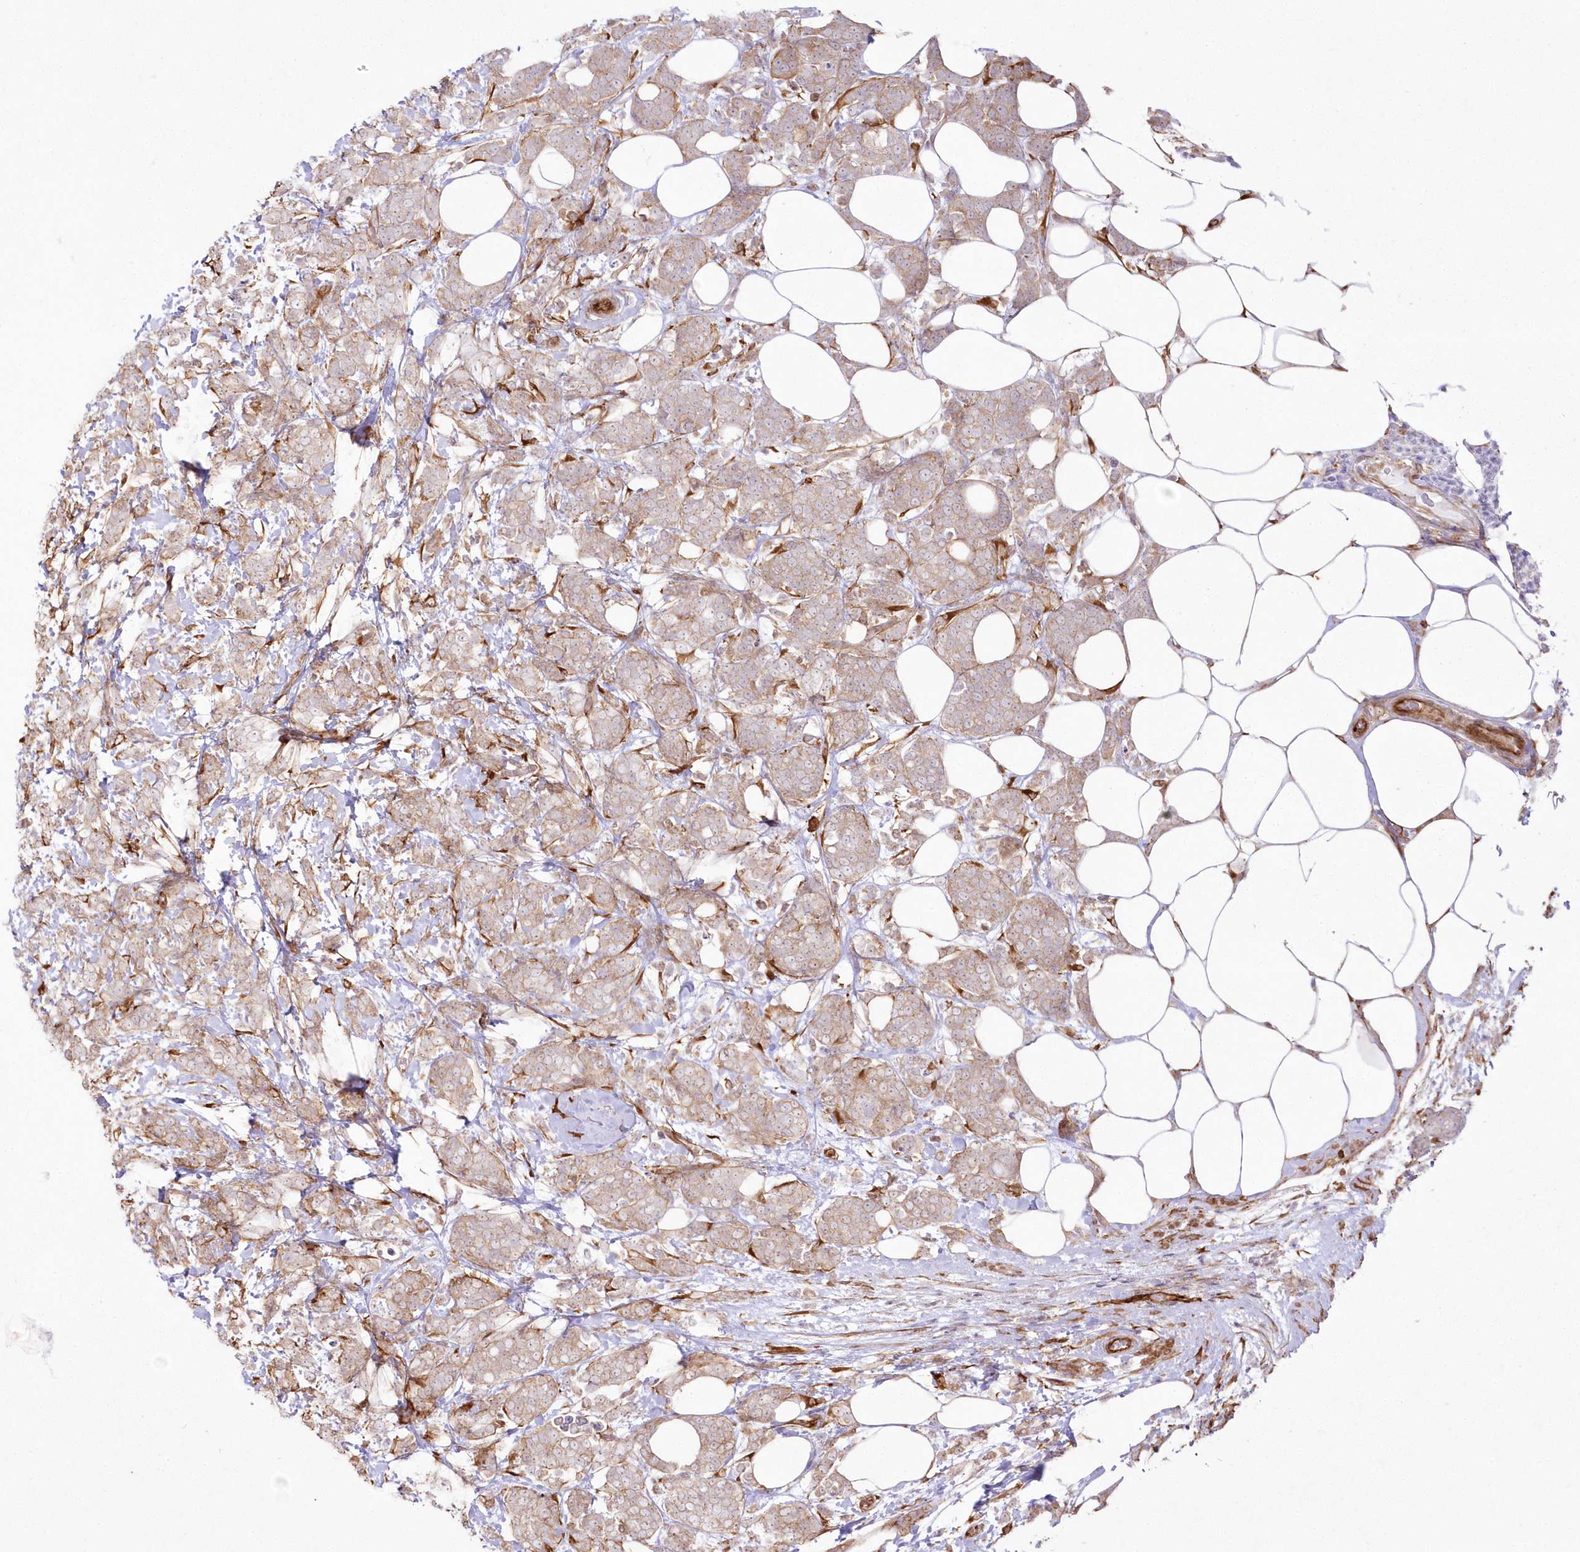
{"staining": {"intensity": "weak", "quantity": ">75%", "location": "cytoplasmic/membranous"}, "tissue": "breast cancer", "cell_type": "Tumor cells", "image_type": "cancer", "snomed": [{"axis": "morphology", "description": "Lobular carcinoma"}, {"axis": "topography", "description": "Breast"}], "caption": "Protein expression analysis of breast cancer (lobular carcinoma) reveals weak cytoplasmic/membranous positivity in about >75% of tumor cells.", "gene": "SH3PXD2B", "patient": {"sex": "female", "age": 58}}